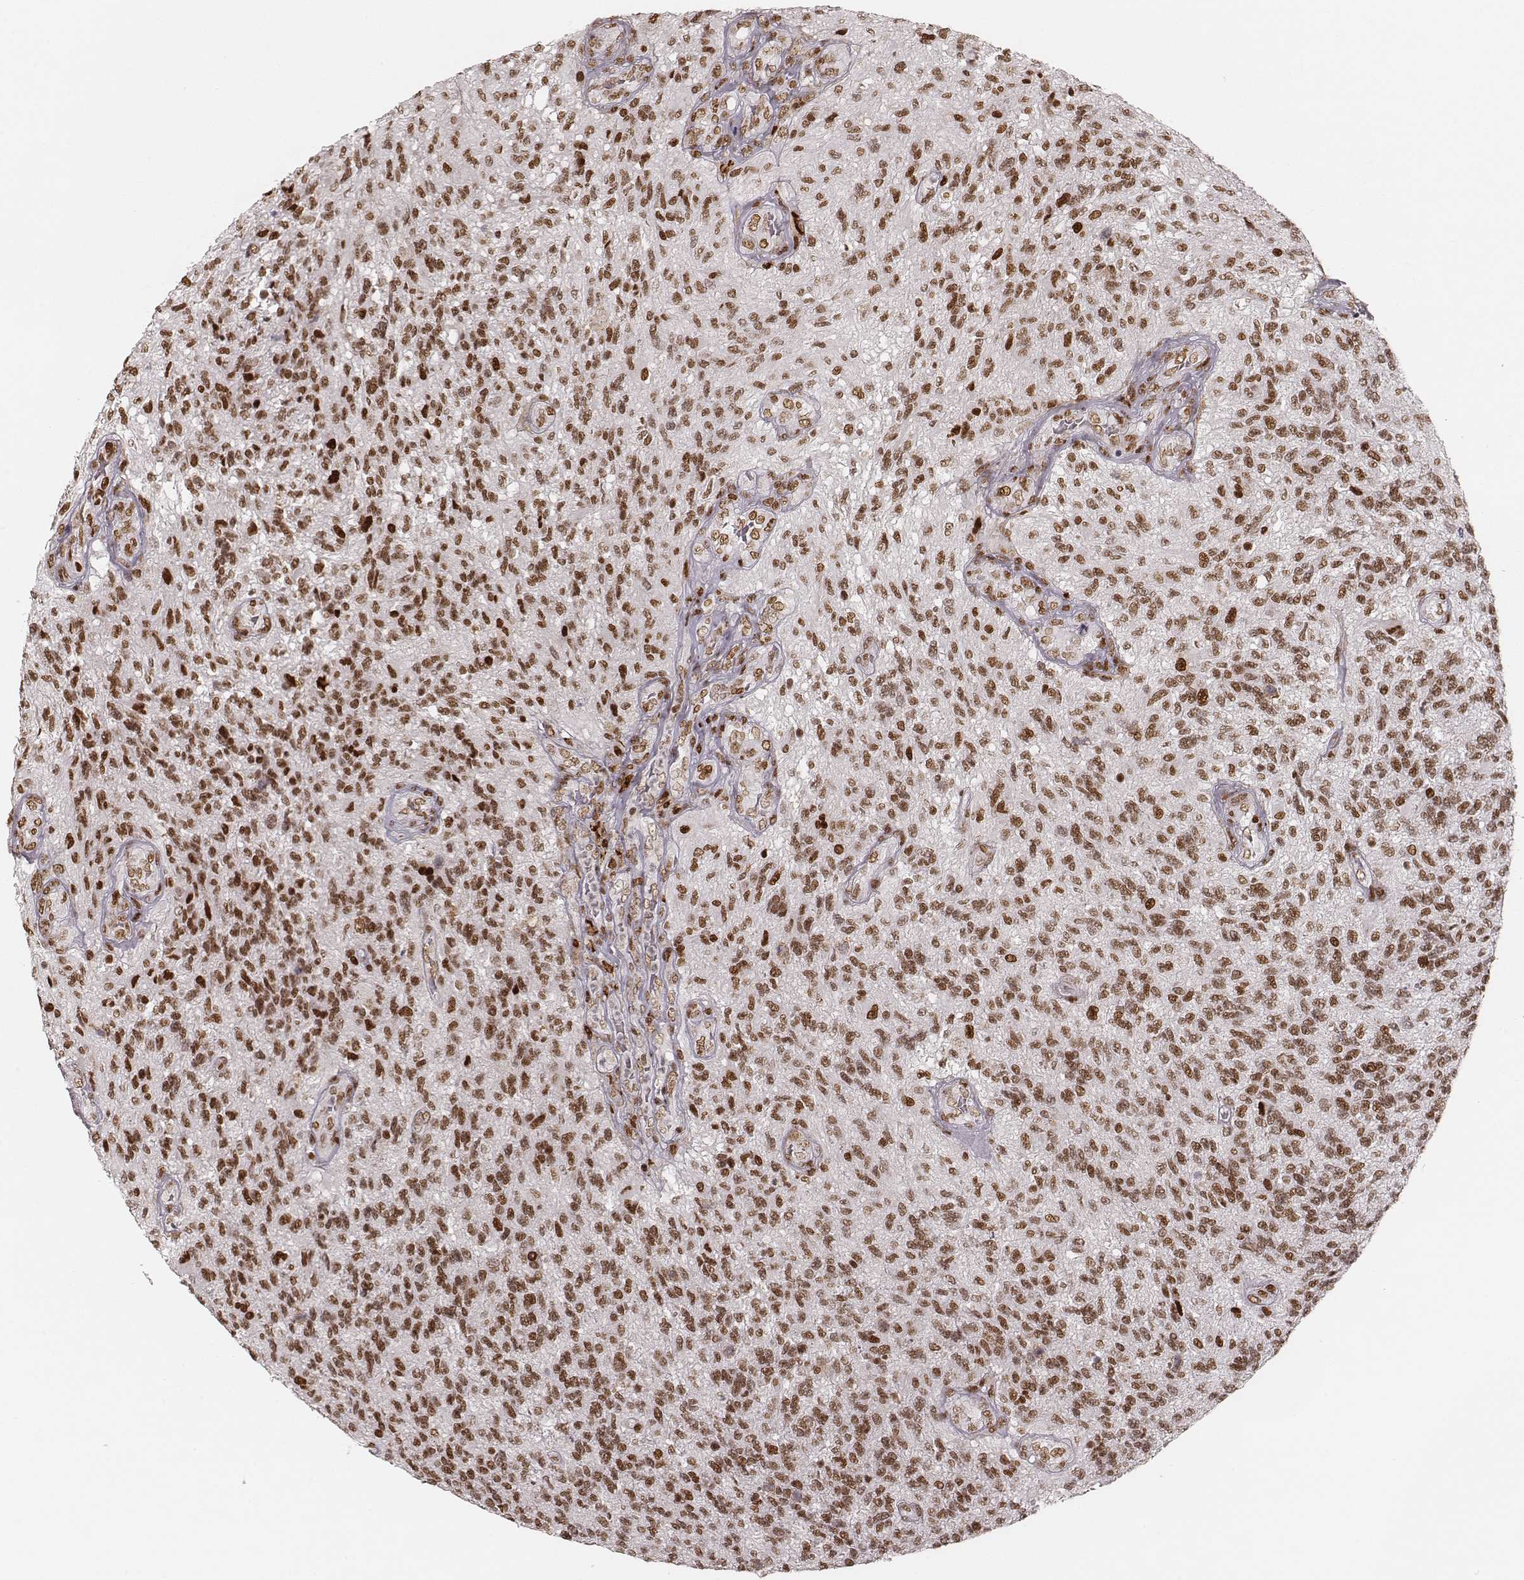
{"staining": {"intensity": "moderate", "quantity": ">75%", "location": "nuclear"}, "tissue": "glioma", "cell_type": "Tumor cells", "image_type": "cancer", "snomed": [{"axis": "morphology", "description": "Glioma, malignant, High grade"}, {"axis": "topography", "description": "Brain"}], "caption": "A histopathology image showing moderate nuclear positivity in approximately >75% of tumor cells in malignant high-grade glioma, as visualized by brown immunohistochemical staining.", "gene": "HNRNPC", "patient": {"sex": "male", "age": 56}}